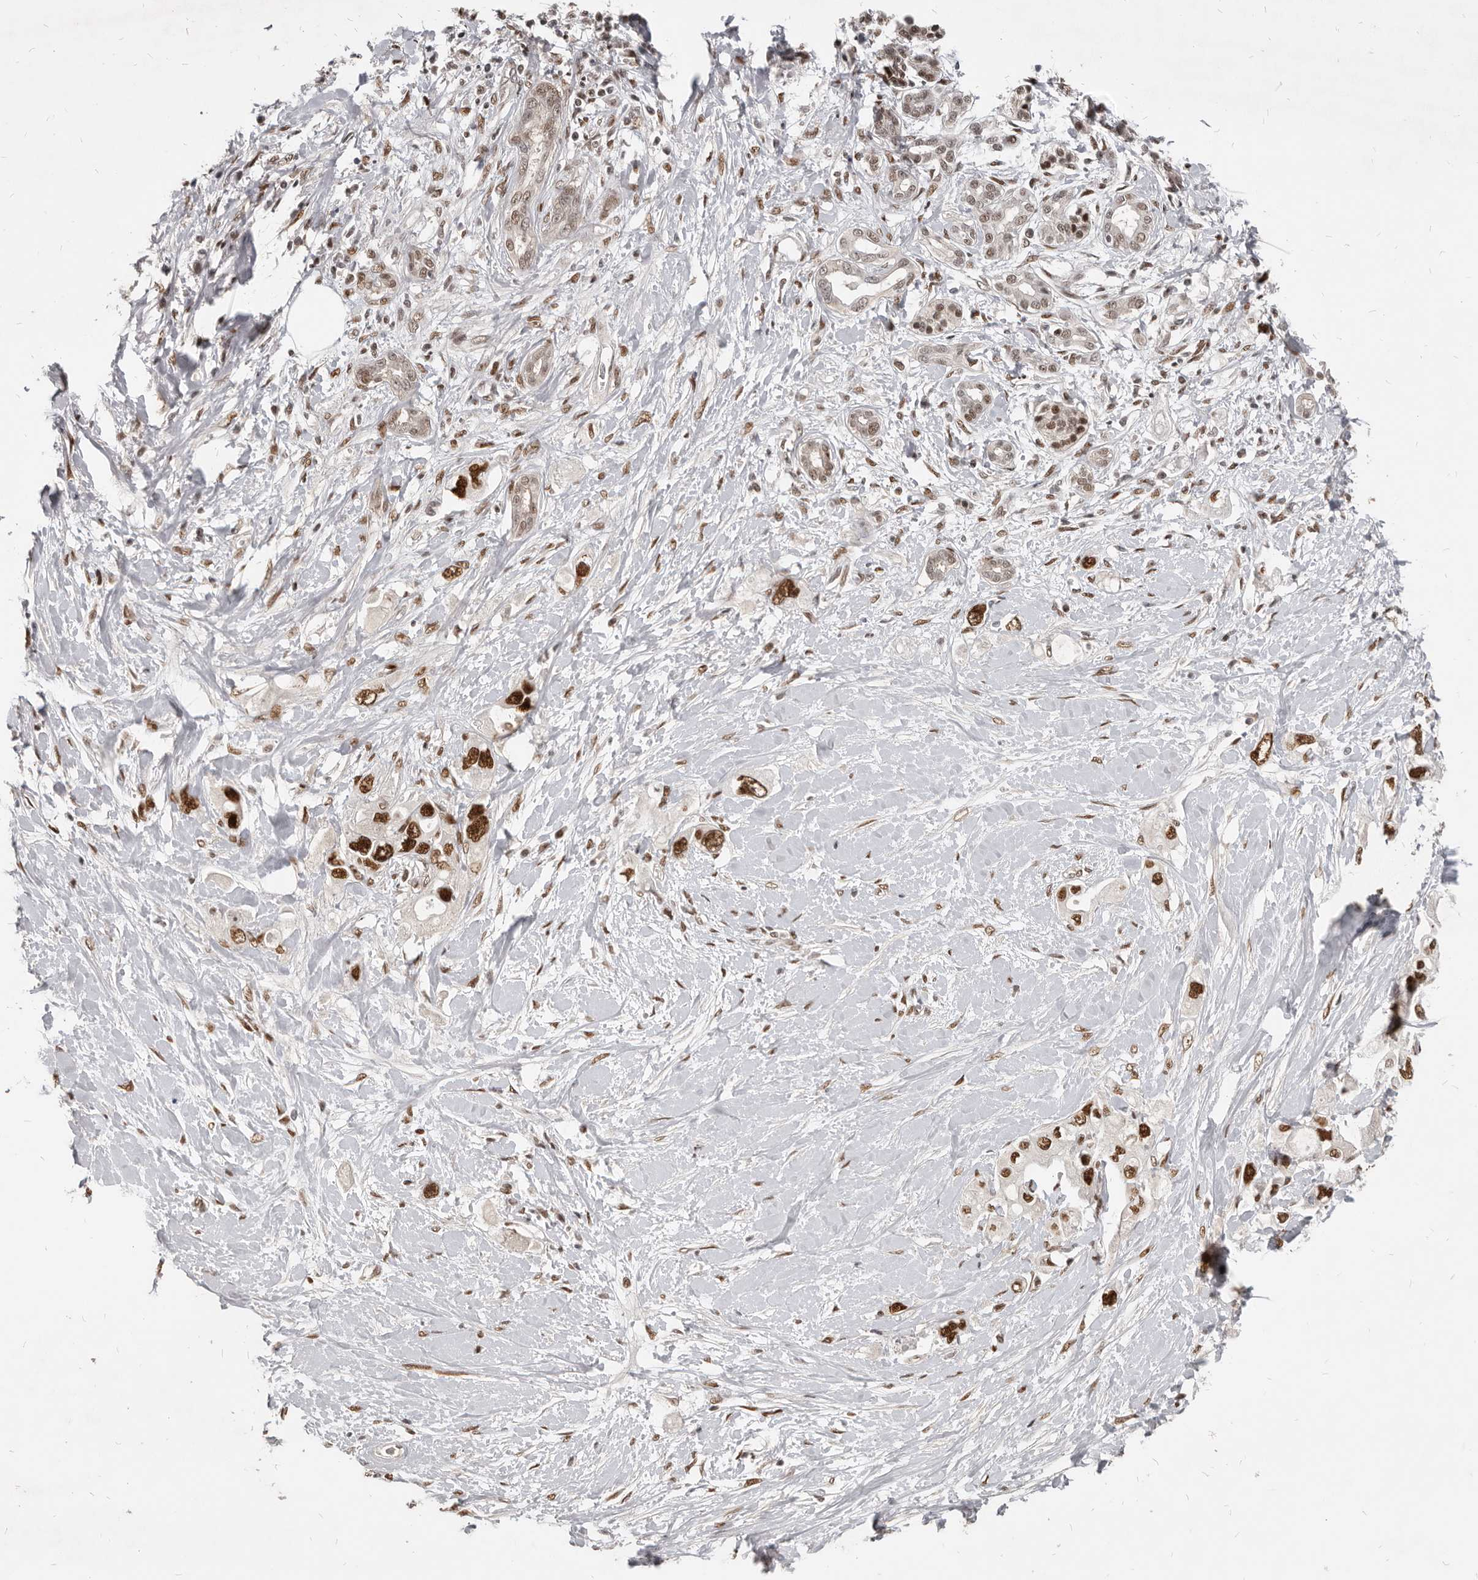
{"staining": {"intensity": "strong", "quantity": ">75%", "location": "nuclear"}, "tissue": "pancreatic cancer", "cell_type": "Tumor cells", "image_type": "cancer", "snomed": [{"axis": "morphology", "description": "Adenocarcinoma, NOS"}, {"axis": "topography", "description": "Pancreas"}], "caption": "DAB immunohistochemical staining of human pancreatic cancer (adenocarcinoma) reveals strong nuclear protein expression in approximately >75% of tumor cells. Using DAB (3,3'-diaminobenzidine) (brown) and hematoxylin (blue) stains, captured at high magnification using brightfield microscopy.", "gene": "ATF5", "patient": {"sex": "female", "age": 56}}